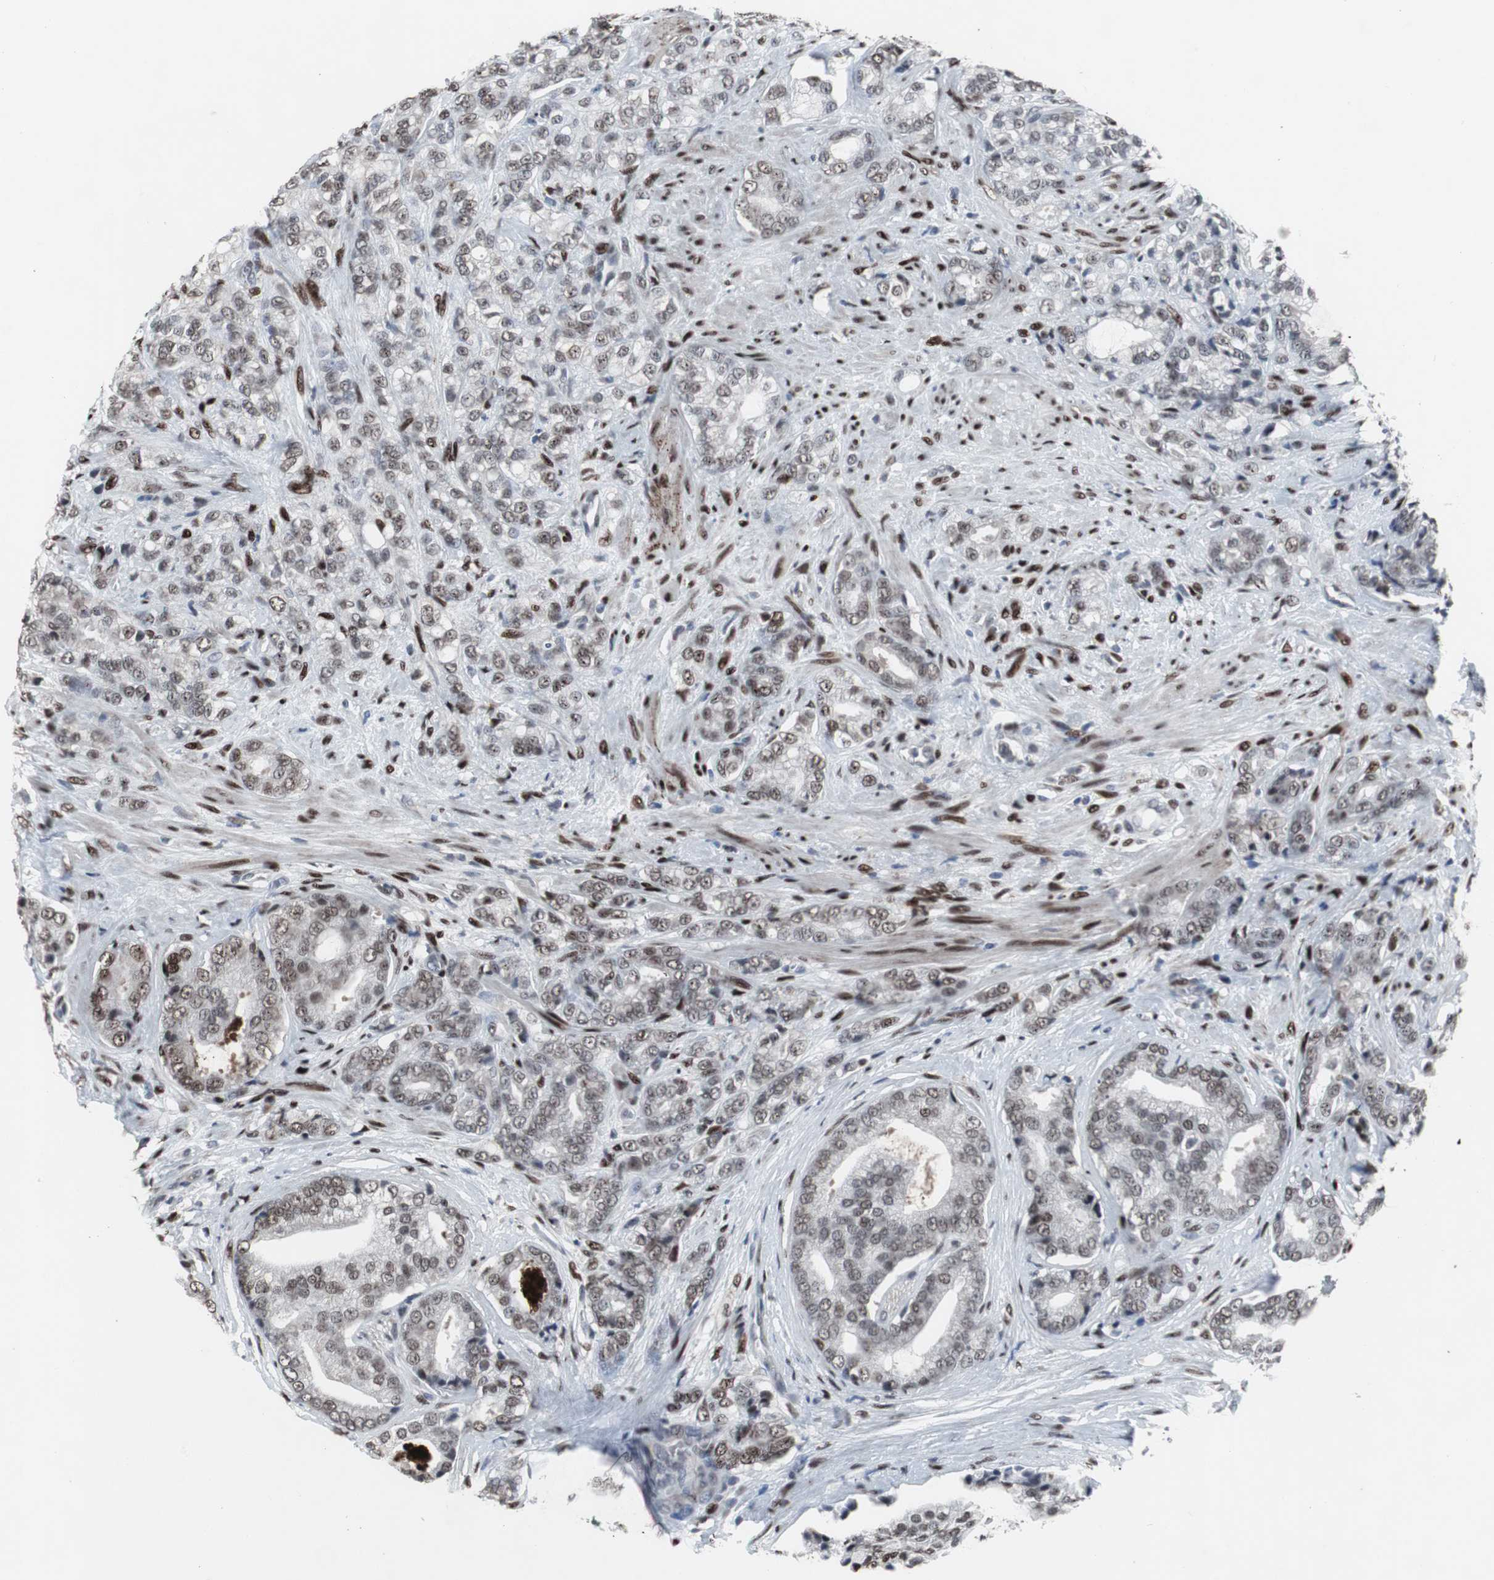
{"staining": {"intensity": "moderate", "quantity": ">75%", "location": "nuclear"}, "tissue": "prostate cancer", "cell_type": "Tumor cells", "image_type": "cancer", "snomed": [{"axis": "morphology", "description": "Adenocarcinoma, Low grade"}, {"axis": "topography", "description": "Prostate"}], "caption": "A histopathology image of human adenocarcinoma (low-grade) (prostate) stained for a protein displays moderate nuclear brown staining in tumor cells.", "gene": "FOXP4", "patient": {"sex": "male", "age": 58}}